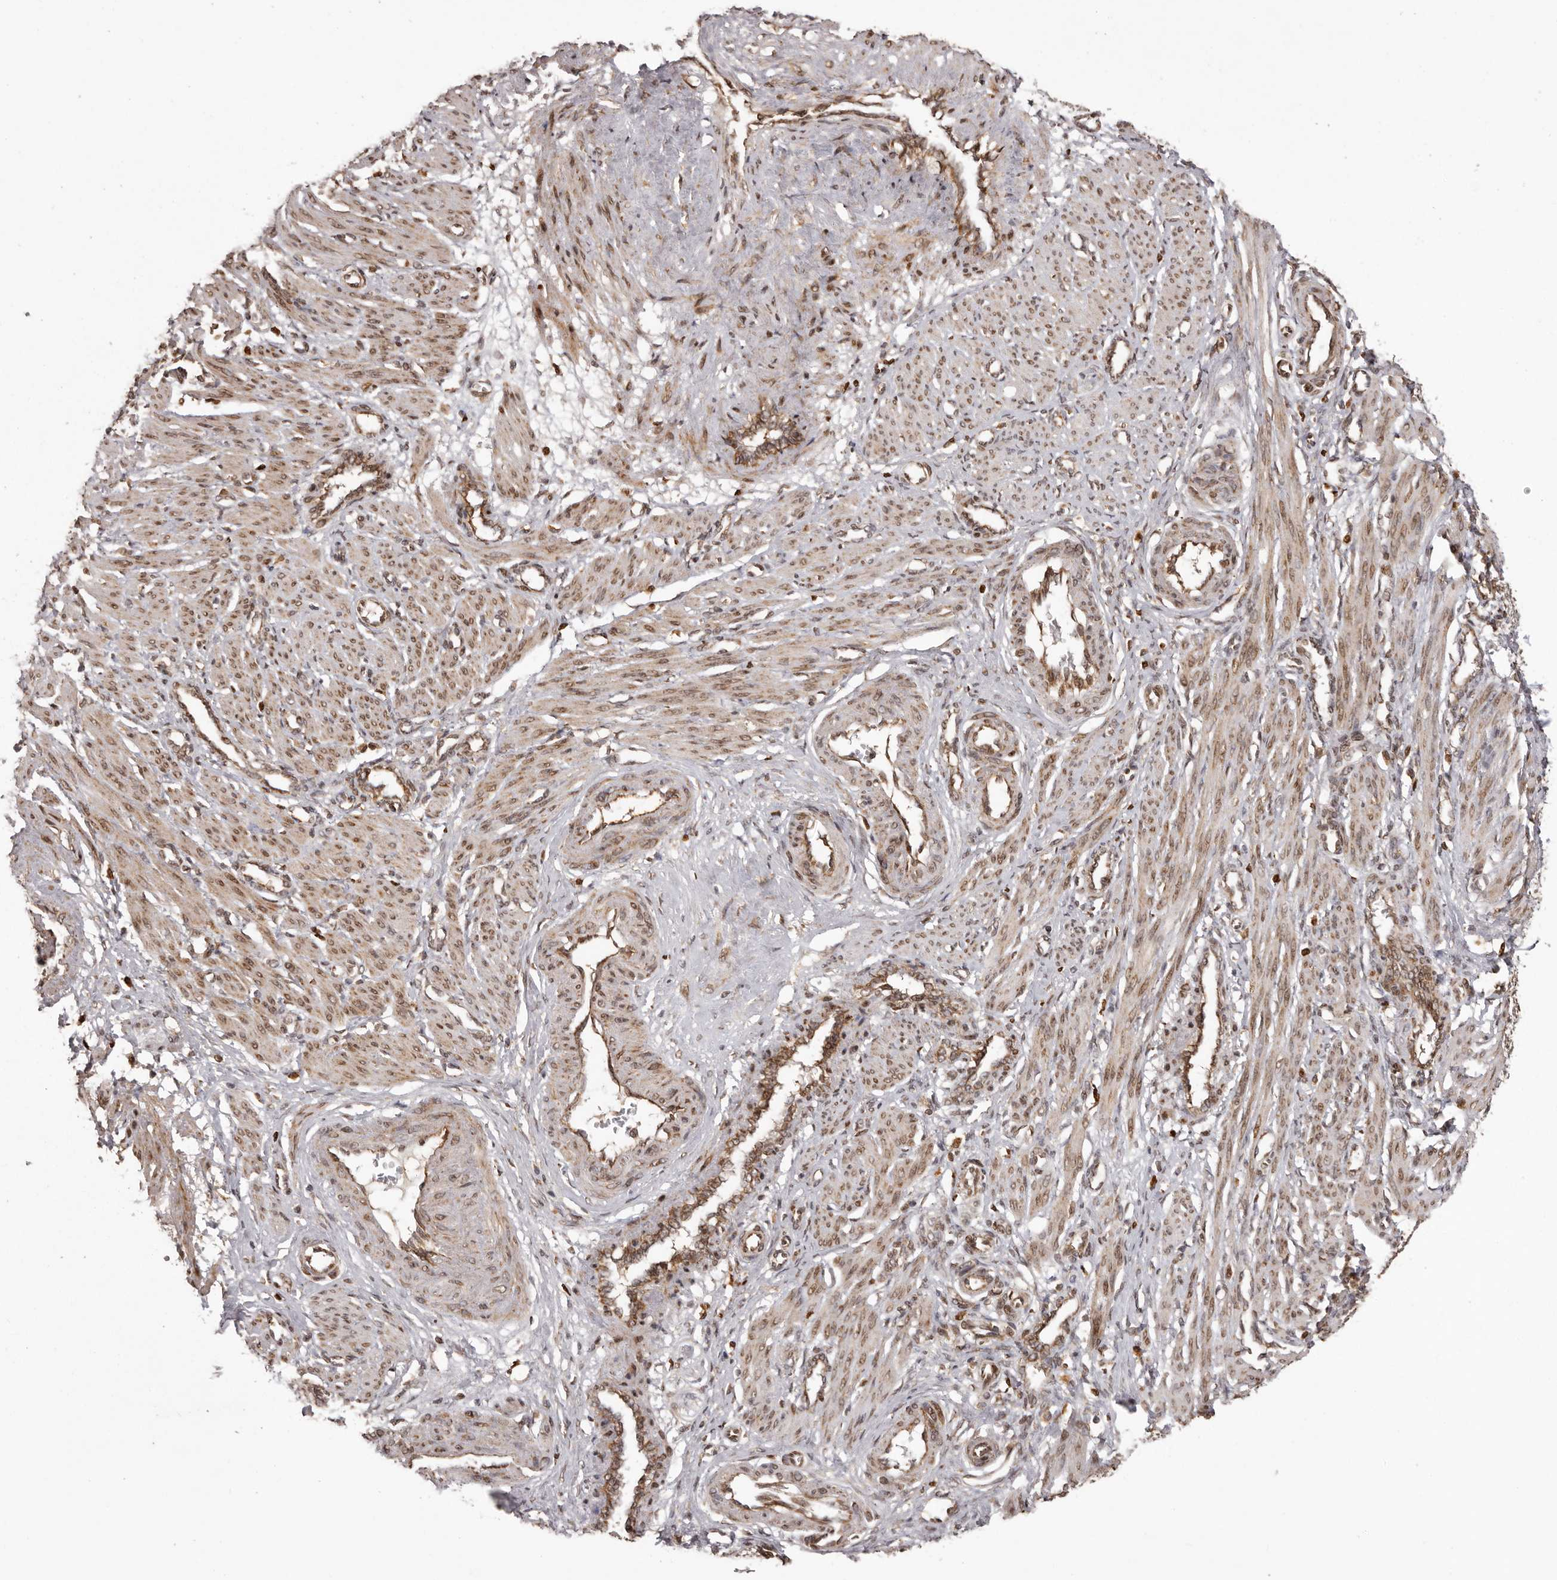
{"staining": {"intensity": "moderate", "quantity": ">75%", "location": "cytoplasmic/membranous,nuclear"}, "tissue": "smooth muscle", "cell_type": "Smooth muscle cells", "image_type": "normal", "snomed": [{"axis": "morphology", "description": "Normal tissue, NOS"}, {"axis": "topography", "description": "Endometrium"}], "caption": "Protein expression analysis of benign human smooth muscle reveals moderate cytoplasmic/membranous,nuclear positivity in about >75% of smooth muscle cells. (DAB (3,3'-diaminobenzidine) = brown stain, brightfield microscopy at high magnification).", "gene": "CHRM2", "patient": {"sex": "female", "age": 33}}